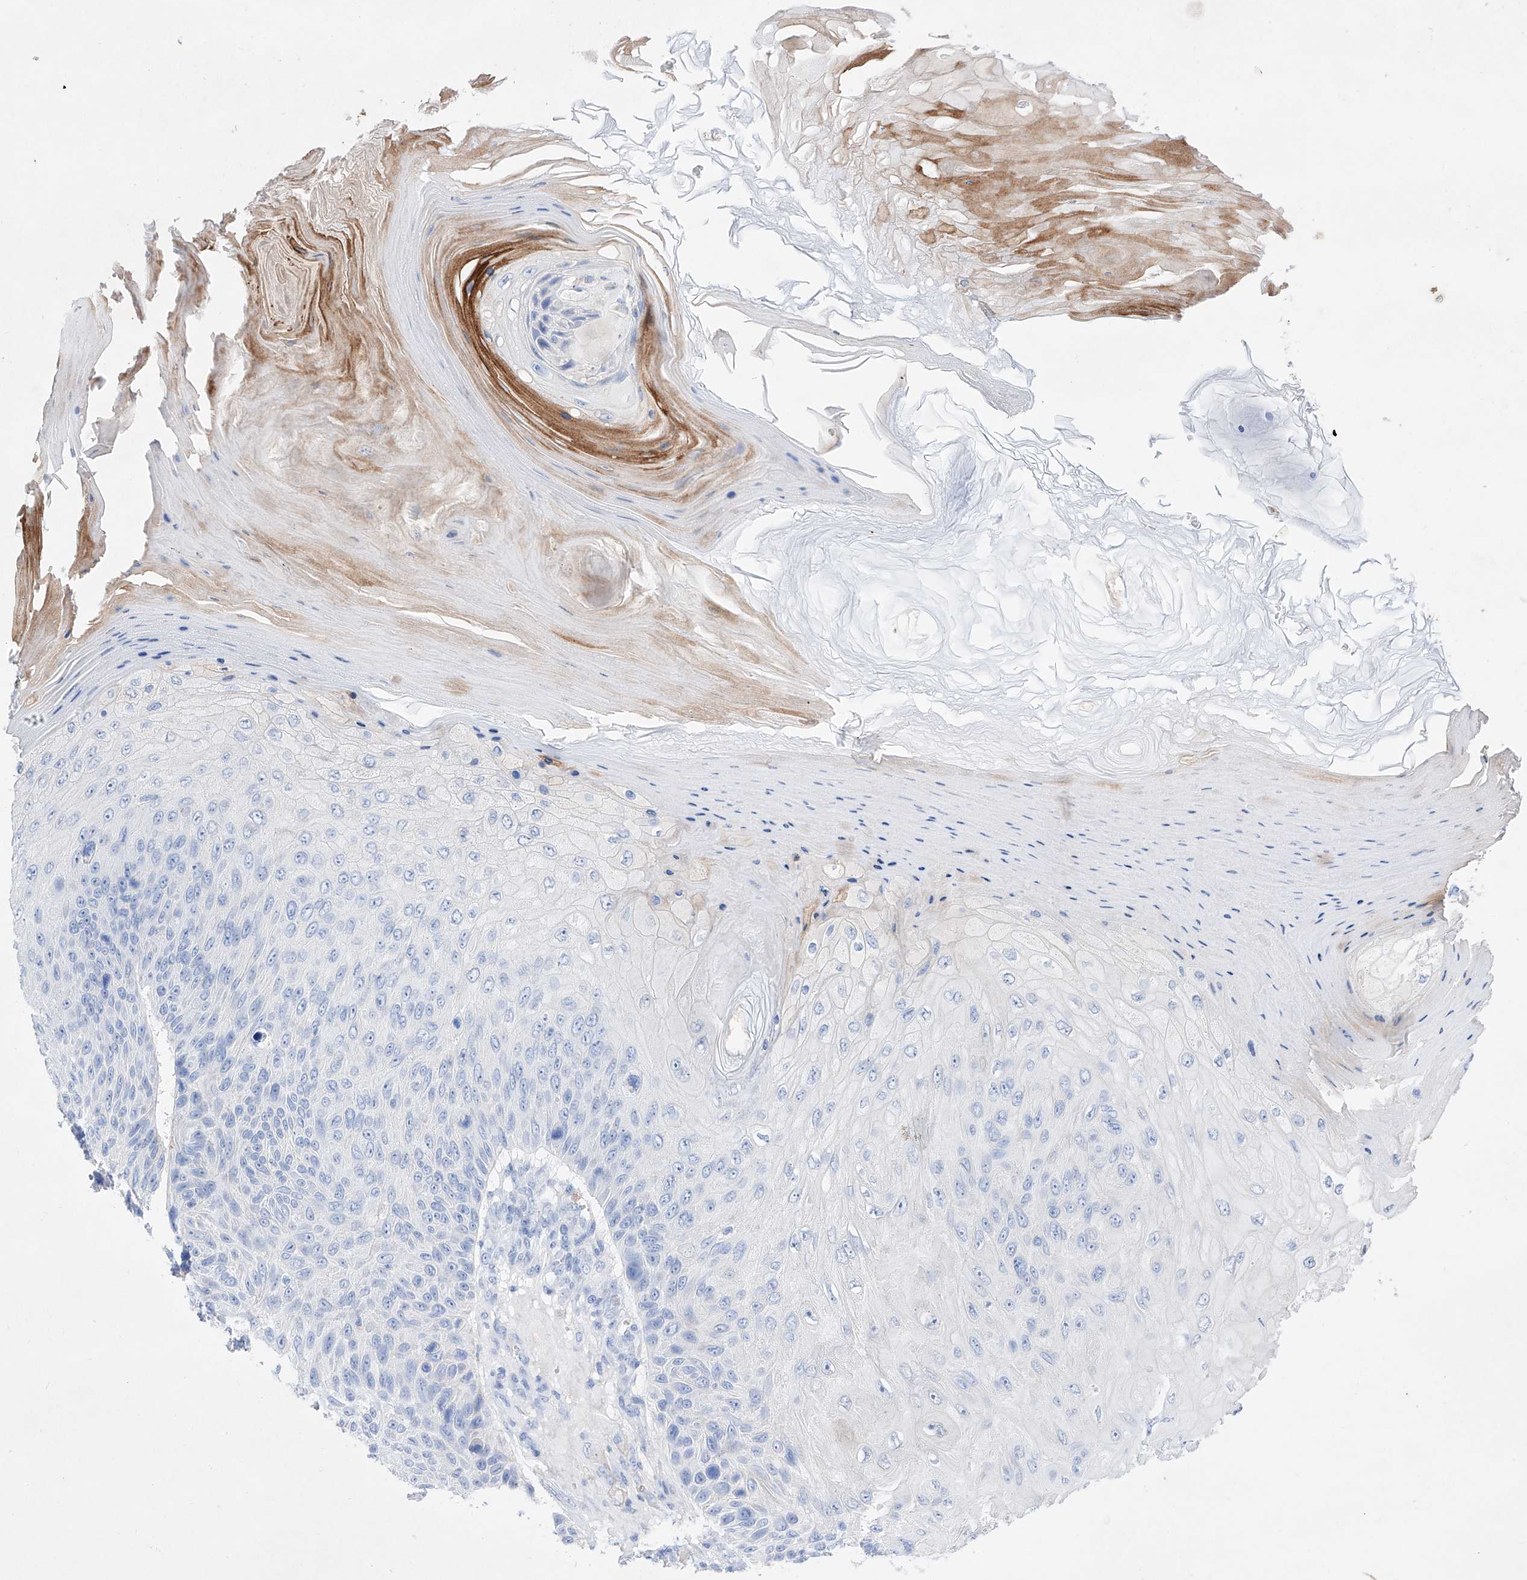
{"staining": {"intensity": "negative", "quantity": "none", "location": "none"}, "tissue": "skin cancer", "cell_type": "Tumor cells", "image_type": "cancer", "snomed": [{"axis": "morphology", "description": "Squamous cell carcinoma, NOS"}, {"axis": "topography", "description": "Skin"}], "caption": "Skin cancer (squamous cell carcinoma) stained for a protein using IHC exhibits no positivity tumor cells.", "gene": "TM7SF2", "patient": {"sex": "female", "age": 88}}